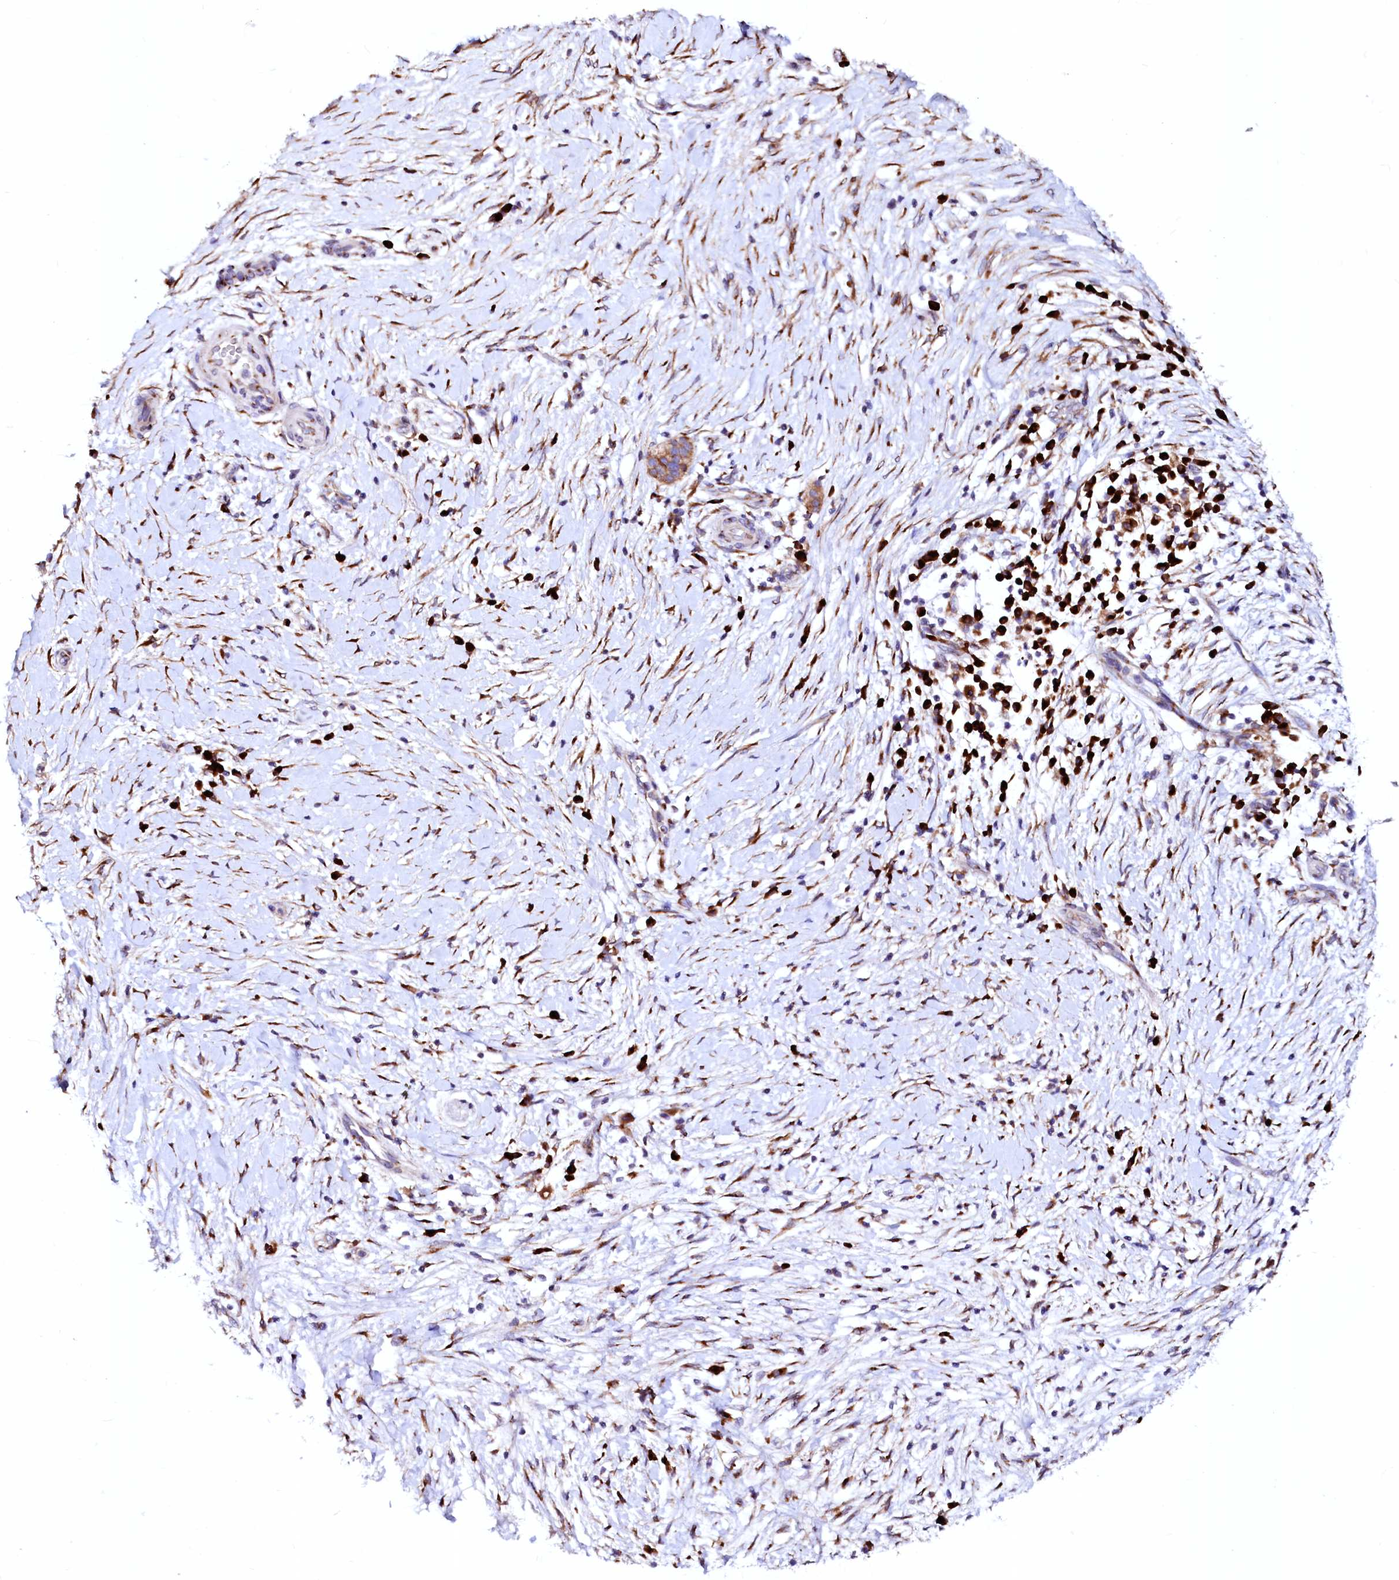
{"staining": {"intensity": "moderate", "quantity": ">75%", "location": "cytoplasmic/membranous"}, "tissue": "pancreatic cancer", "cell_type": "Tumor cells", "image_type": "cancer", "snomed": [{"axis": "morphology", "description": "Adenocarcinoma, NOS"}, {"axis": "topography", "description": "Pancreas"}], "caption": "Human pancreatic cancer (adenocarcinoma) stained for a protein (brown) displays moderate cytoplasmic/membranous positive staining in about >75% of tumor cells.", "gene": "LMAN1", "patient": {"sex": "male", "age": 68}}